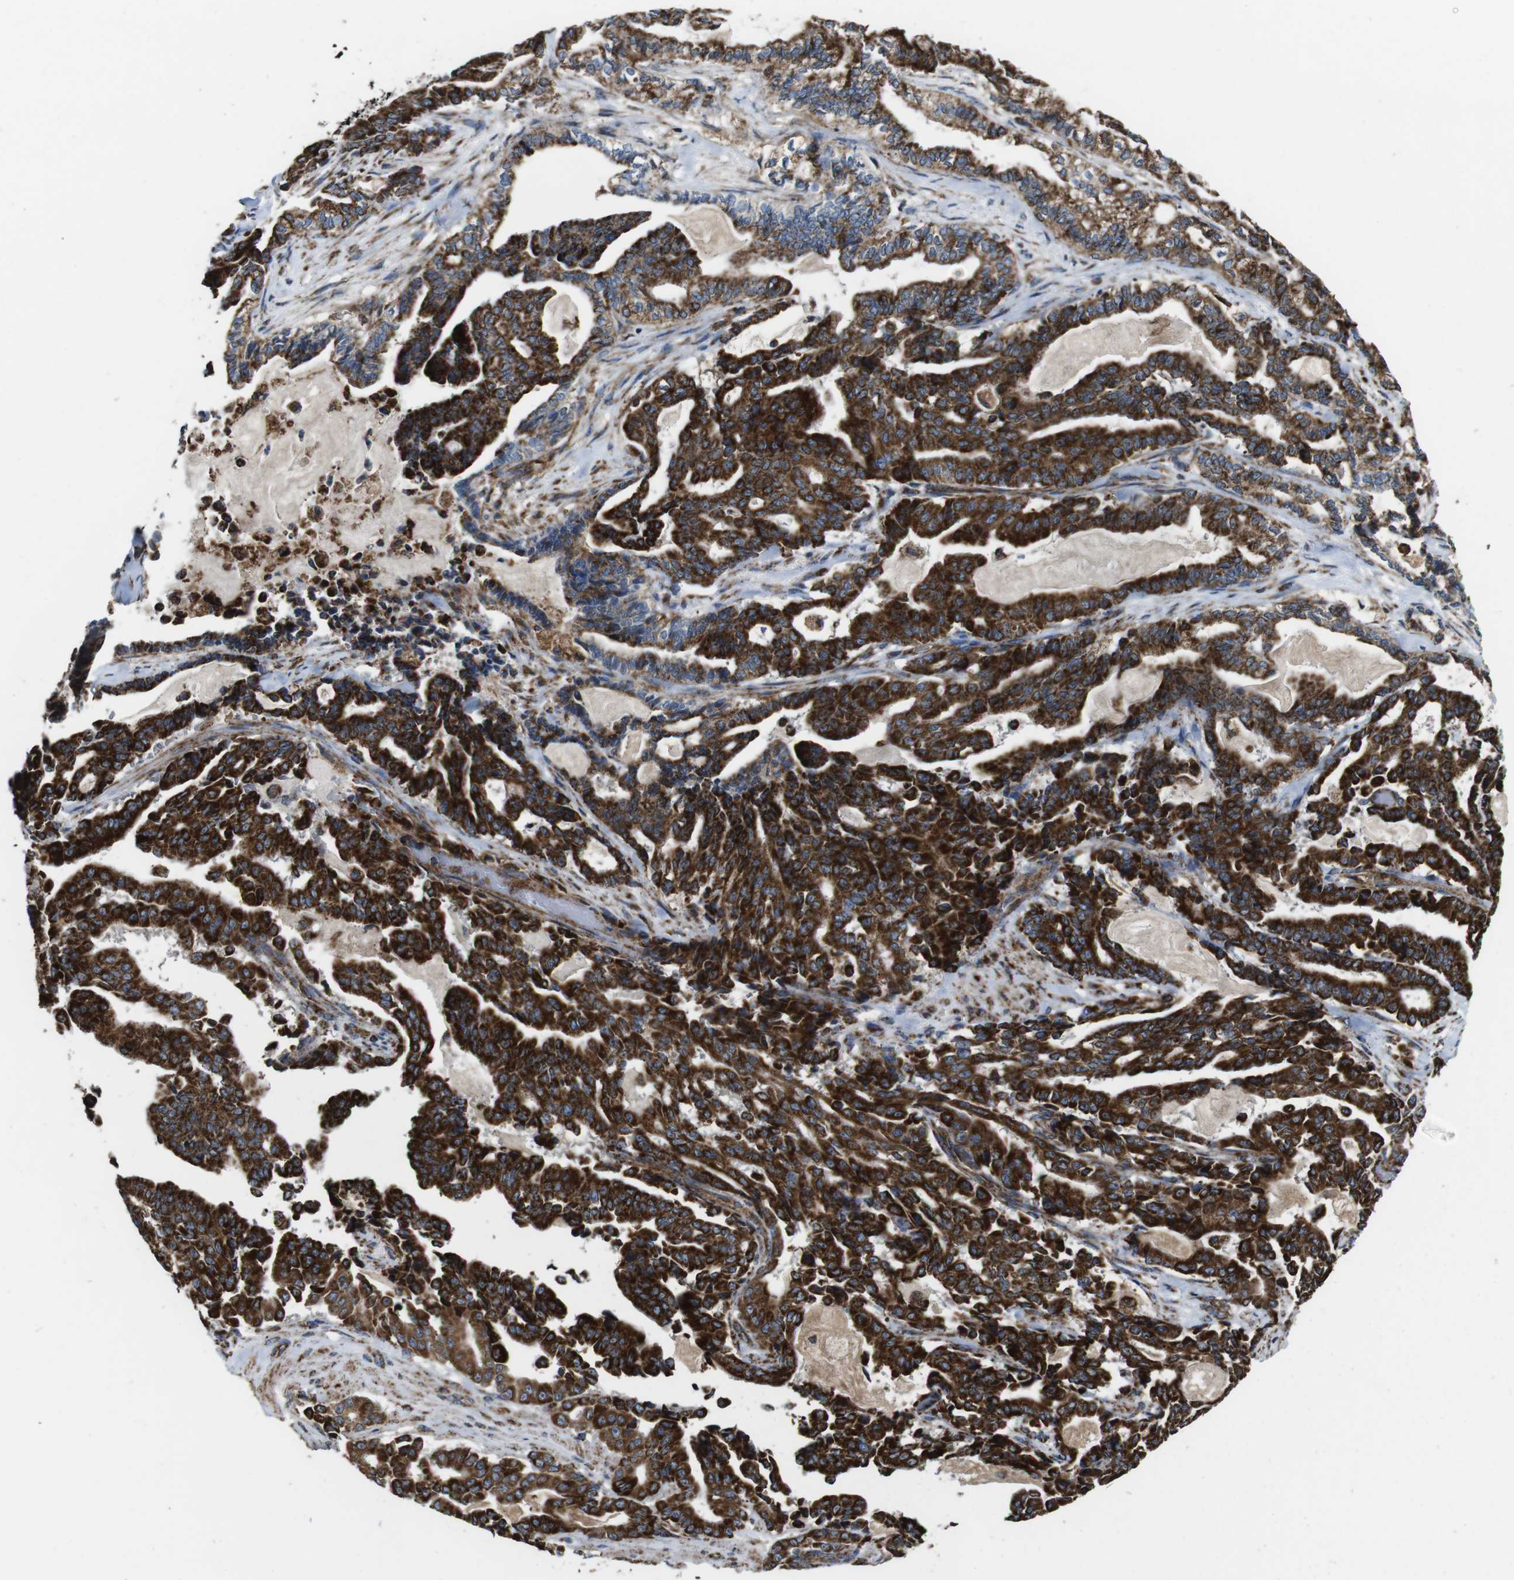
{"staining": {"intensity": "strong", "quantity": ">75%", "location": "cytoplasmic/membranous"}, "tissue": "pancreatic cancer", "cell_type": "Tumor cells", "image_type": "cancer", "snomed": [{"axis": "morphology", "description": "Adenocarcinoma, NOS"}, {"axis": "topography", "description": "Pancreas"}], "caption": "Immunohistochemical staining of human adenocarcinoma (pancreatic) displays strong cytoplasmic/membranous protein positivity in approximately >75% of tumor cells.", "gene": "HK1", "patient": {"sex": "male", "age": 63}}